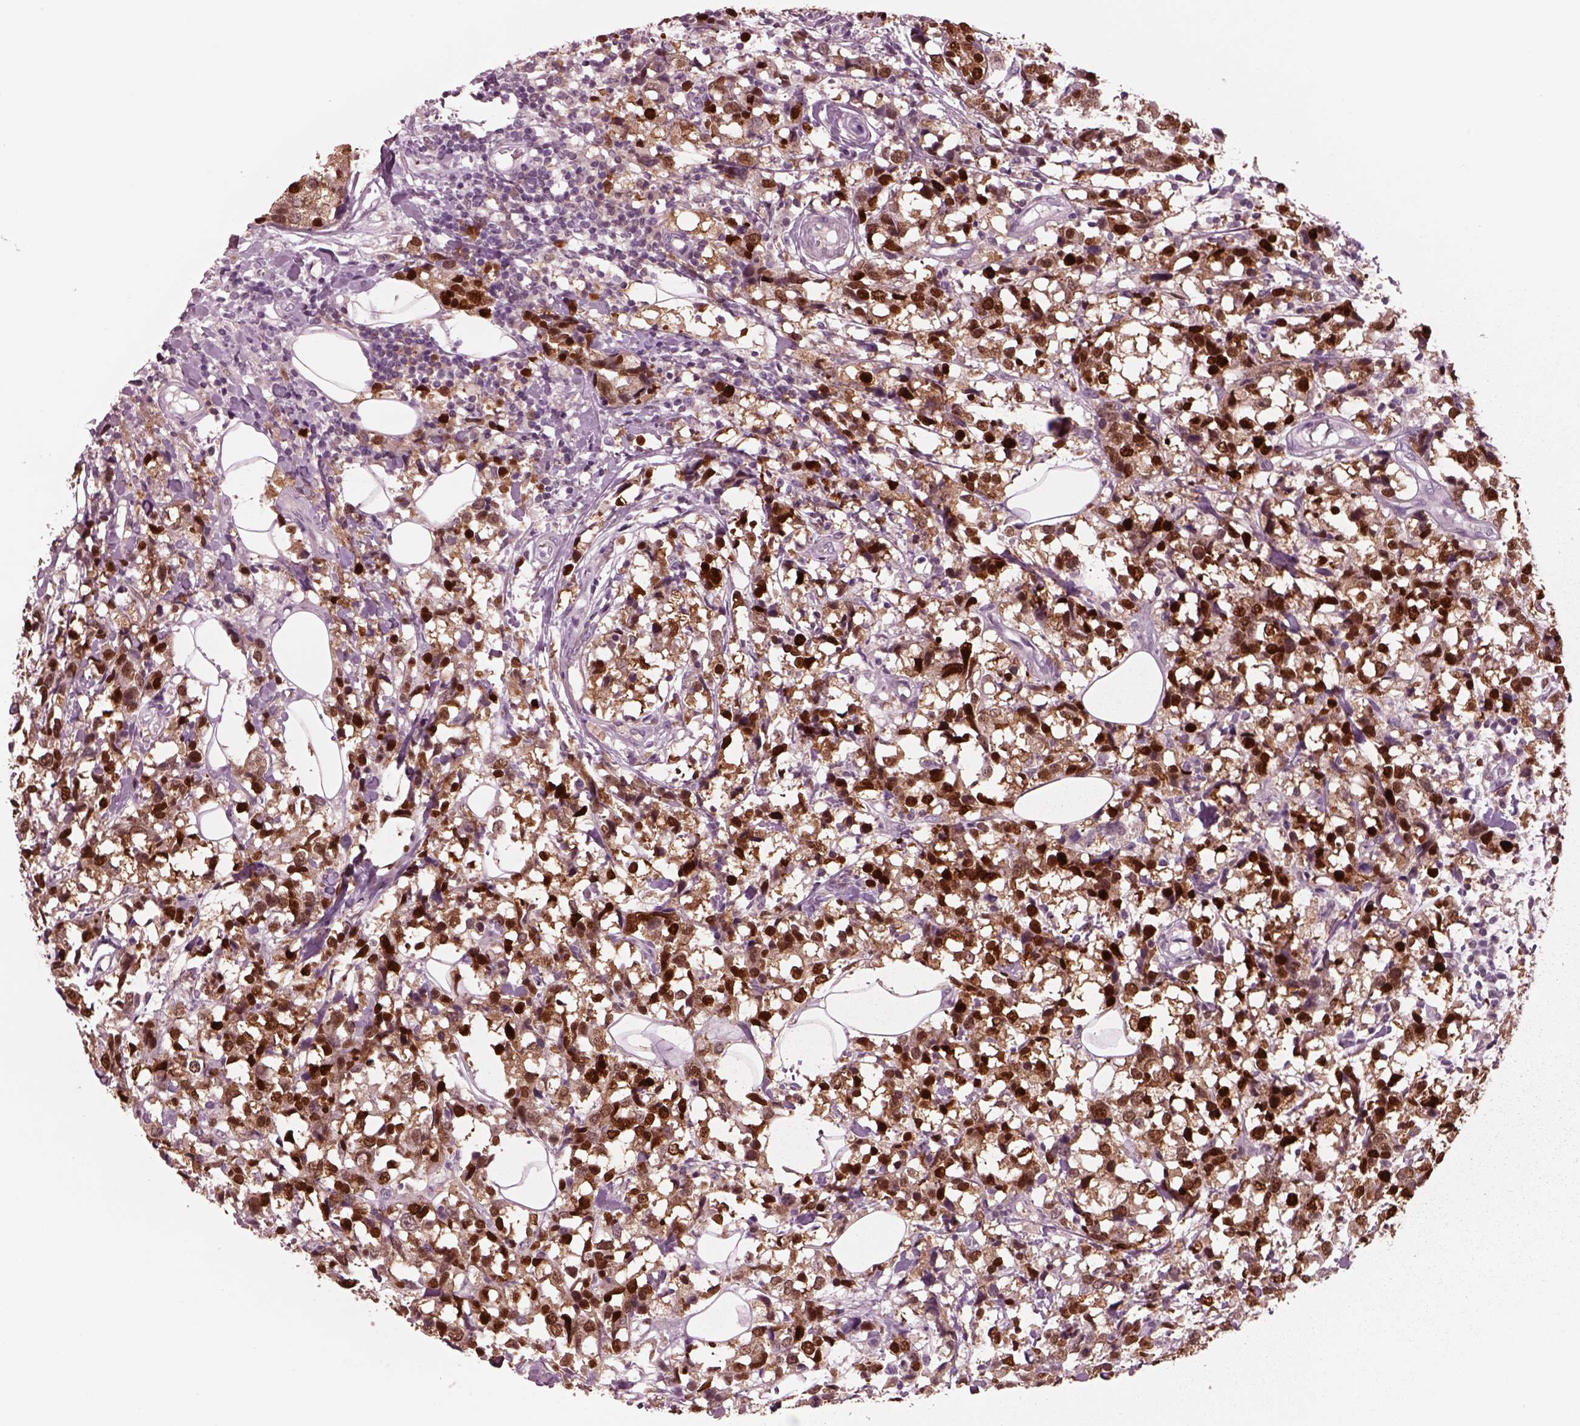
{"staining": {"intensity": "strong", "quantity": ">75%", "location": "nuclear"}, "tissue": "breast cancer", "cell_type": "Tumor cells", "image_type": "cancer", "snomed": [{"axis": "morphology", "description": "Lobular carcinoma"}, {"axis": "topography", "description": "Breast"}], "caption": "Protein expression analysis of breast cancer (lobular carcinoma) demonstrates strong nuclear staining in approximately >75% of tumor cells.", "gene": "SOX9", "patient": {"sex": "female", "age": 59}}